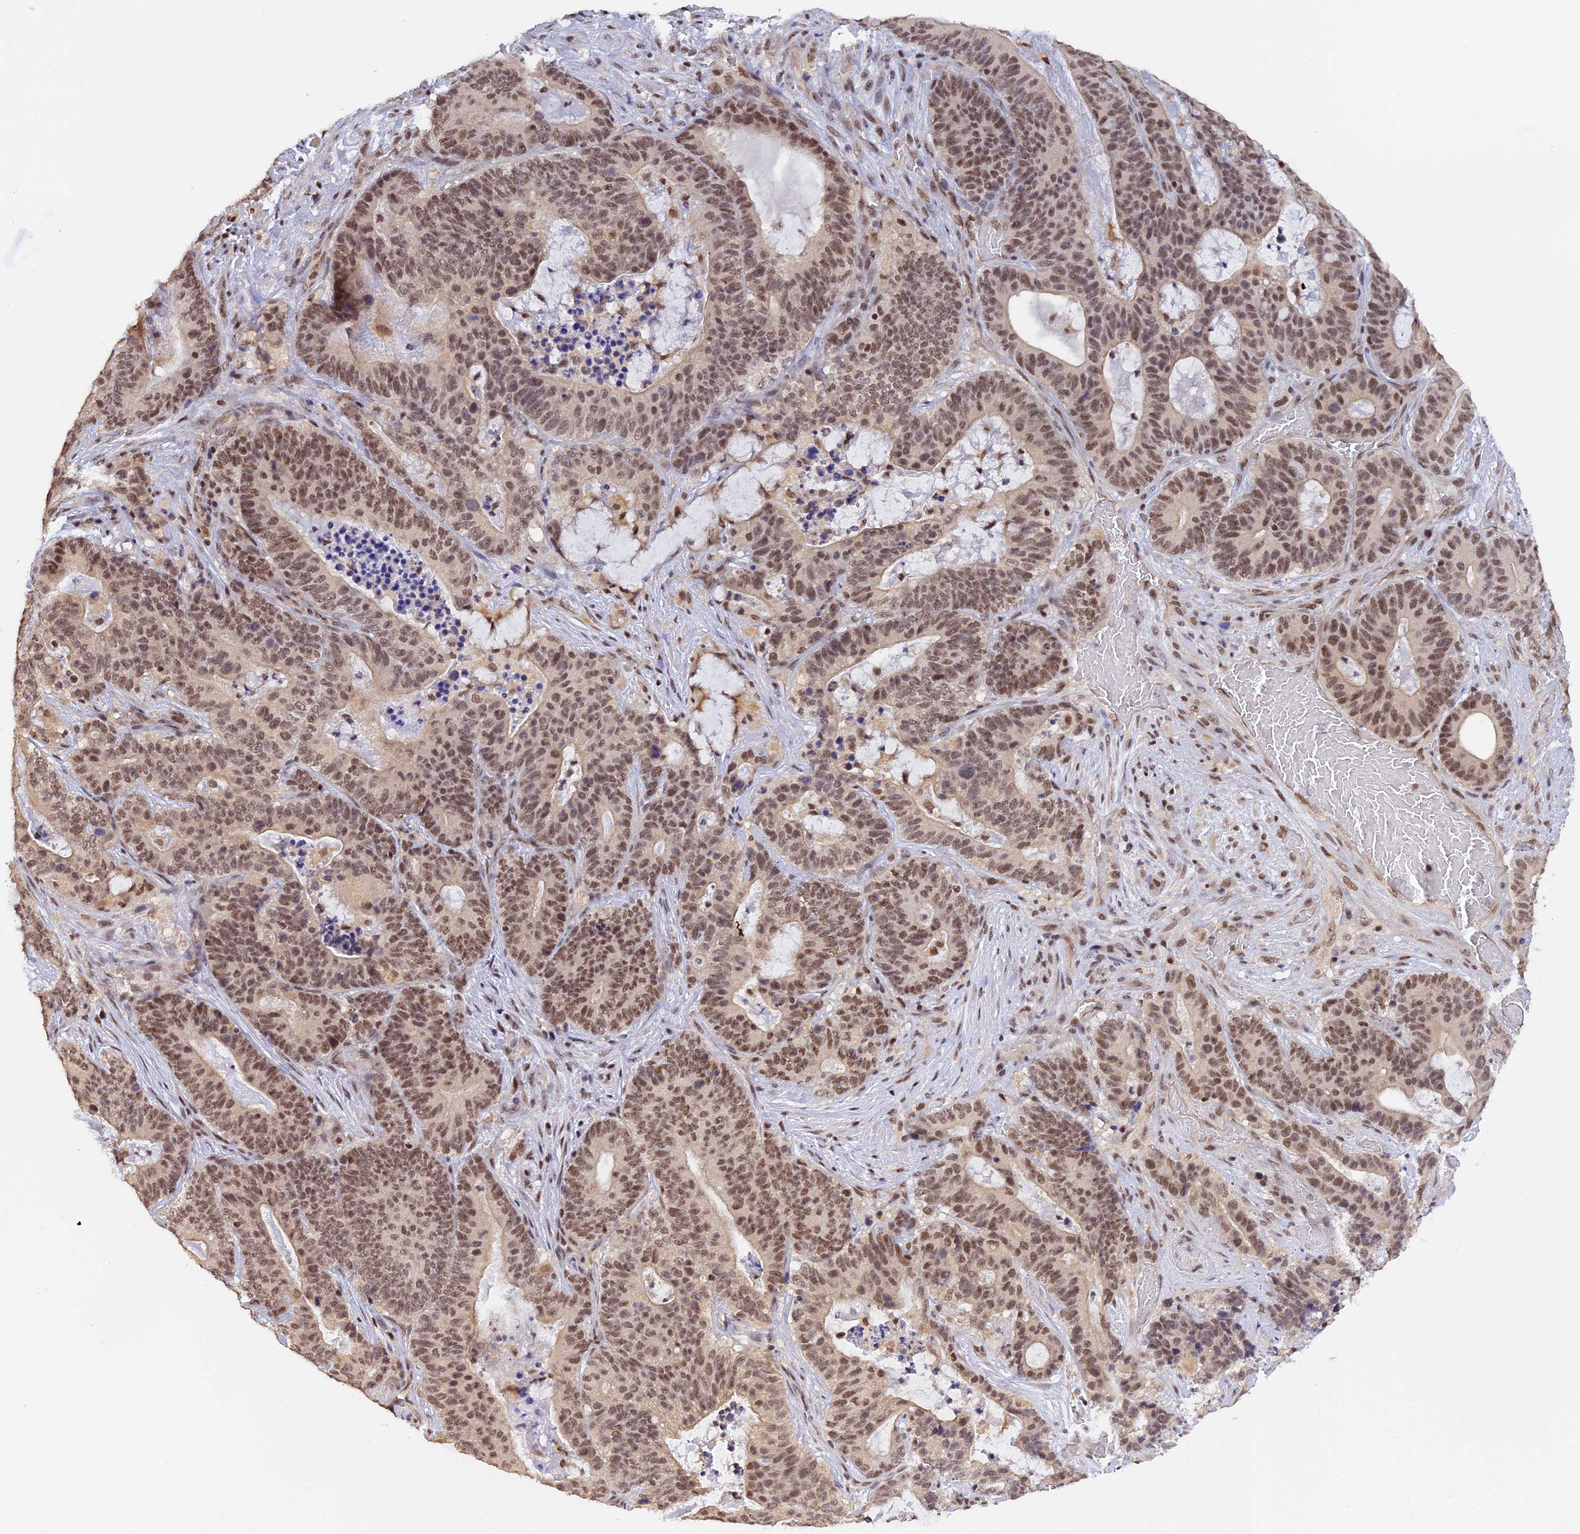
{"staining": {"intensity": "moderate", "quantity": ">75%", "location": "nuclear"}, "tissue": "stomach cancer", "cell_type": "Tumor cells", "image_type": "cancer", "snomed": [{"axis": "morphology", "description": "Normal tissue, NOS"}, {"axis": "morphology", "description": "Adenocarcinoma, NOS"}, {"axis": "topography", "description": "Stomach"}], "caption": "The image shows immunohistochemical staining of stomach adenocarcinoma. There is moderate nuclear expression is seen in about >75% of tumor cells. (brown staining indicates protein expression, while blue staining denotes nuclei).", "gene": "THAP11", "patient": {"sex": "female", "age": 64}}